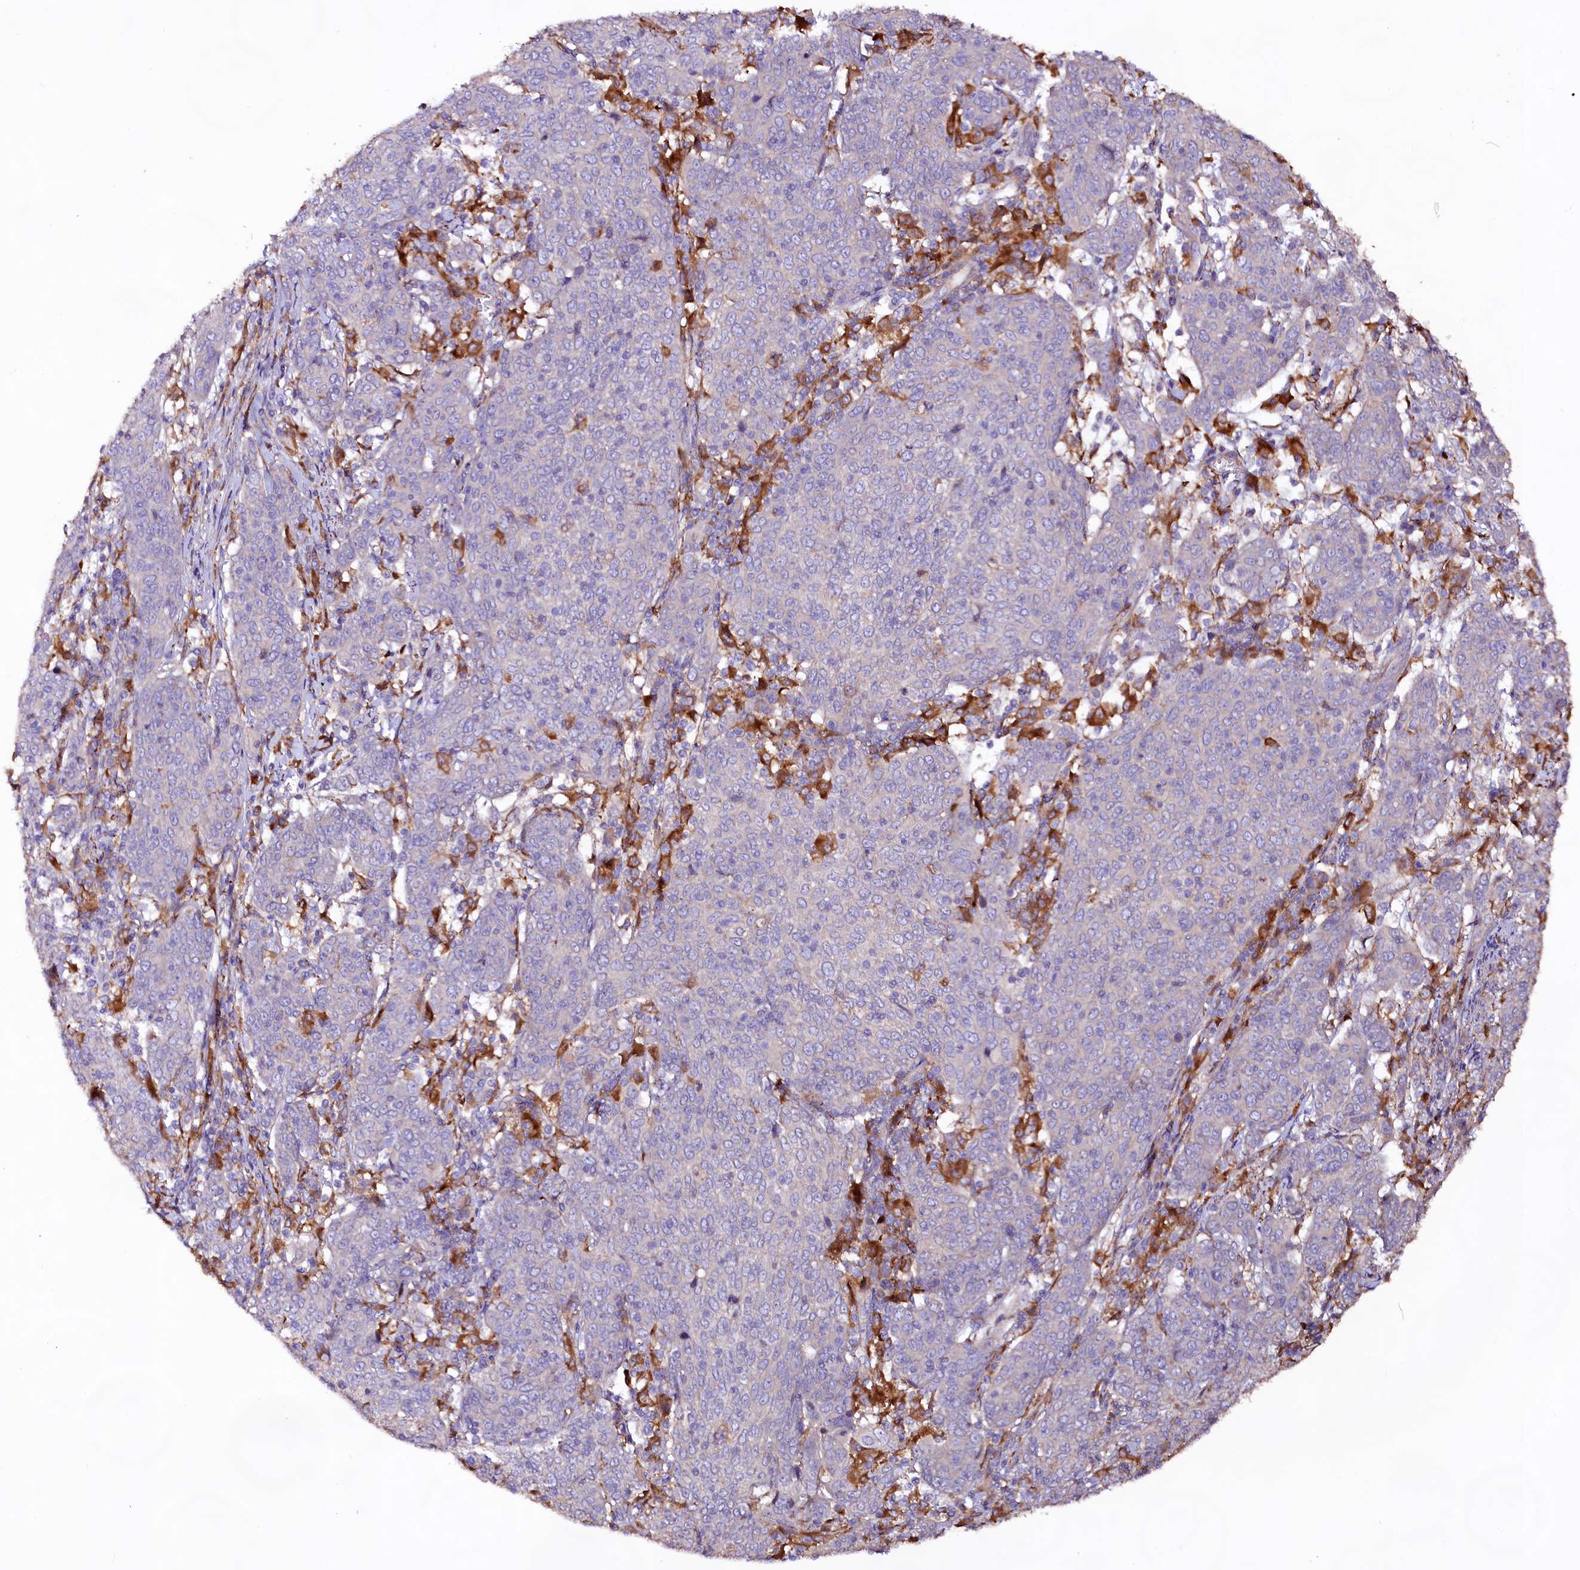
{"staining": {"intensity": "negative", "quantity": "none", "location": "none"}, "tissue": "cervical cancer", "cell_type": "Tumor cells", "image_type": "cancer", "snomed": [{"axis": "morphology", "description": "Squamous cell carcinoma, NOS"}, {"axis": "topography", "description": "Cervix"}], "caption": "Immunohistochemistry (IHC) of human cervical cancer shows no expression in tumor cells.", "gene": "DMXL2", "patient": {"sex": "female", "age": 67}}